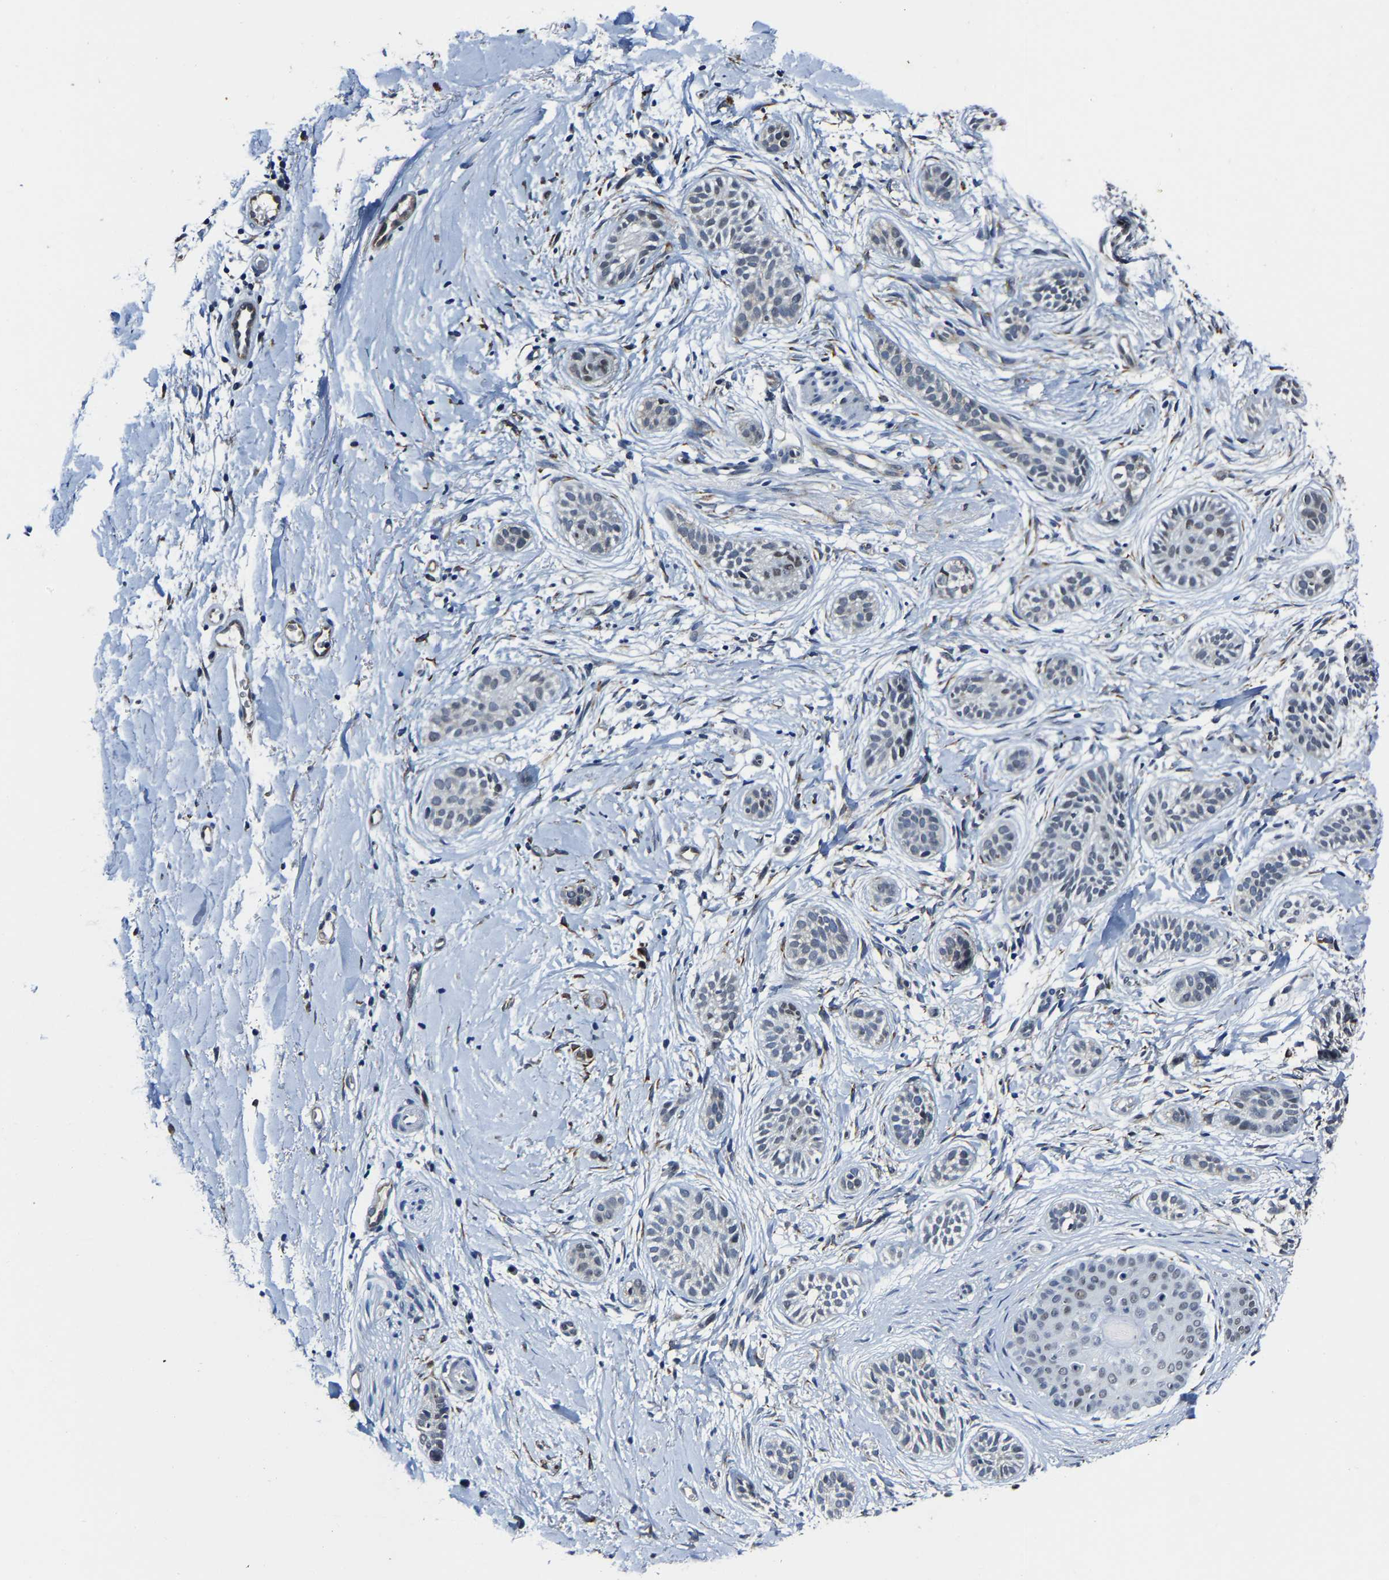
{"staining": {"intensity": "negative", "quantity": "none", "location": "none"}, "tissue": "skin cancer", "cell_type": "Tumor cells", "image_type": "cancer", "snomed": [{"axis": "morphology", "description": "Normal tissue, NOS"}, {"axis": "morphology", "description": "Basal cell carcinoma"}, {"axis": "topography", "description": "Skin"}], "caption": "Immunohistochemistry image of neoplastic tissue: skin cancer stained with DAB demonstrates no significant protein expression in tumor cells.", "gene": "METTL1", "patient": {"sex": "male", "age": 63}}